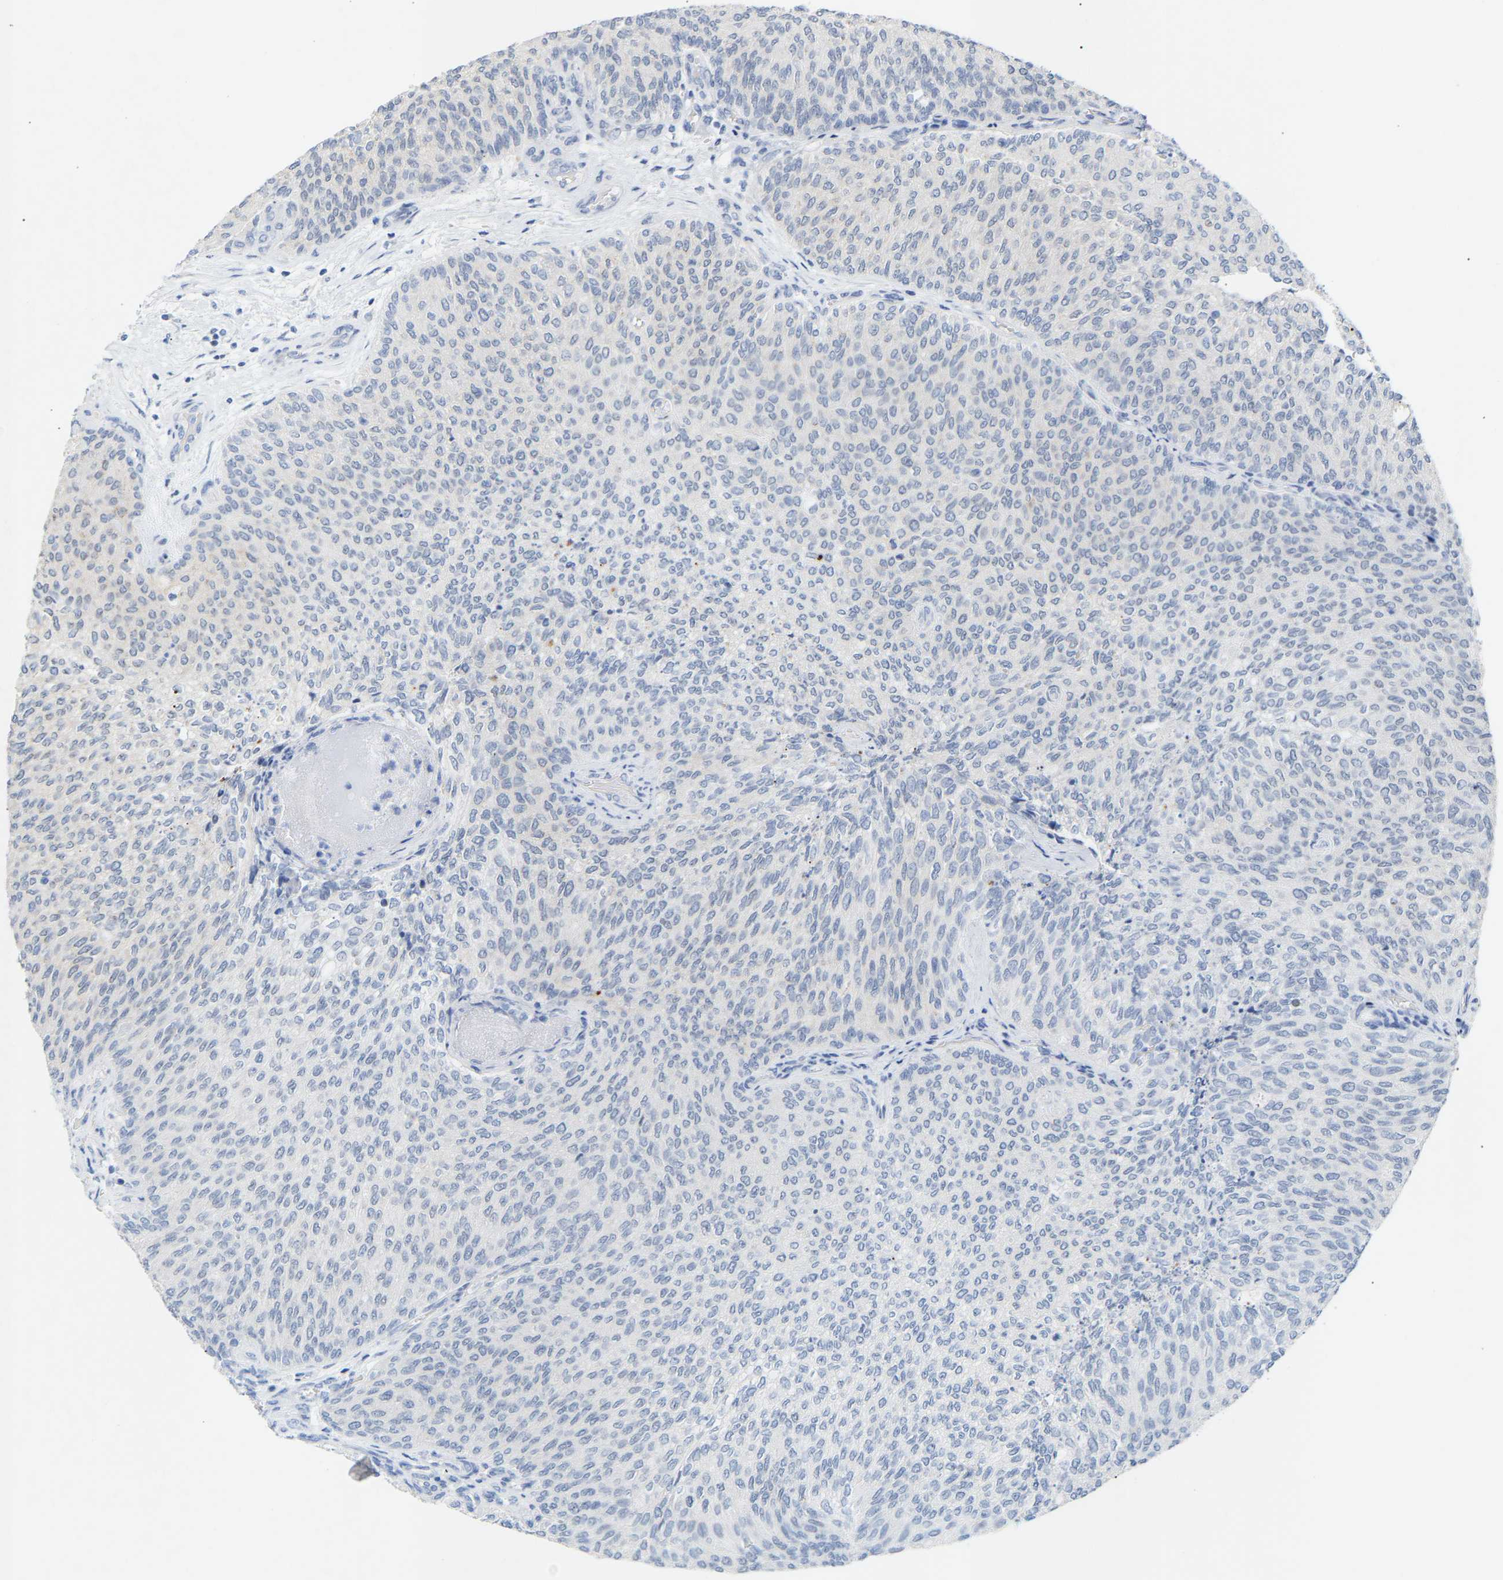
{"staining": {"intensity": "negative", "quantity": "none", "location": "none"}, "tissue": "urothelial cancer", "cell_type": "Tumor cells", "image_type": "cancer", "snomed": [{"axis": "morphology", "description": "Urothelial carcinoma, Low grade"}, {"axis": "topography", "description": "Urinary bladder"}], "caption": "Immunohistochemistry photomicrograph of neoplastic tissue: human urothelial cancer stained with DAB (3,3'-diaminobenzidine) displays no significant protein staining in tumor cells.", "gene": "PEX1", "patient": {"sex": "female", "age": 79}}